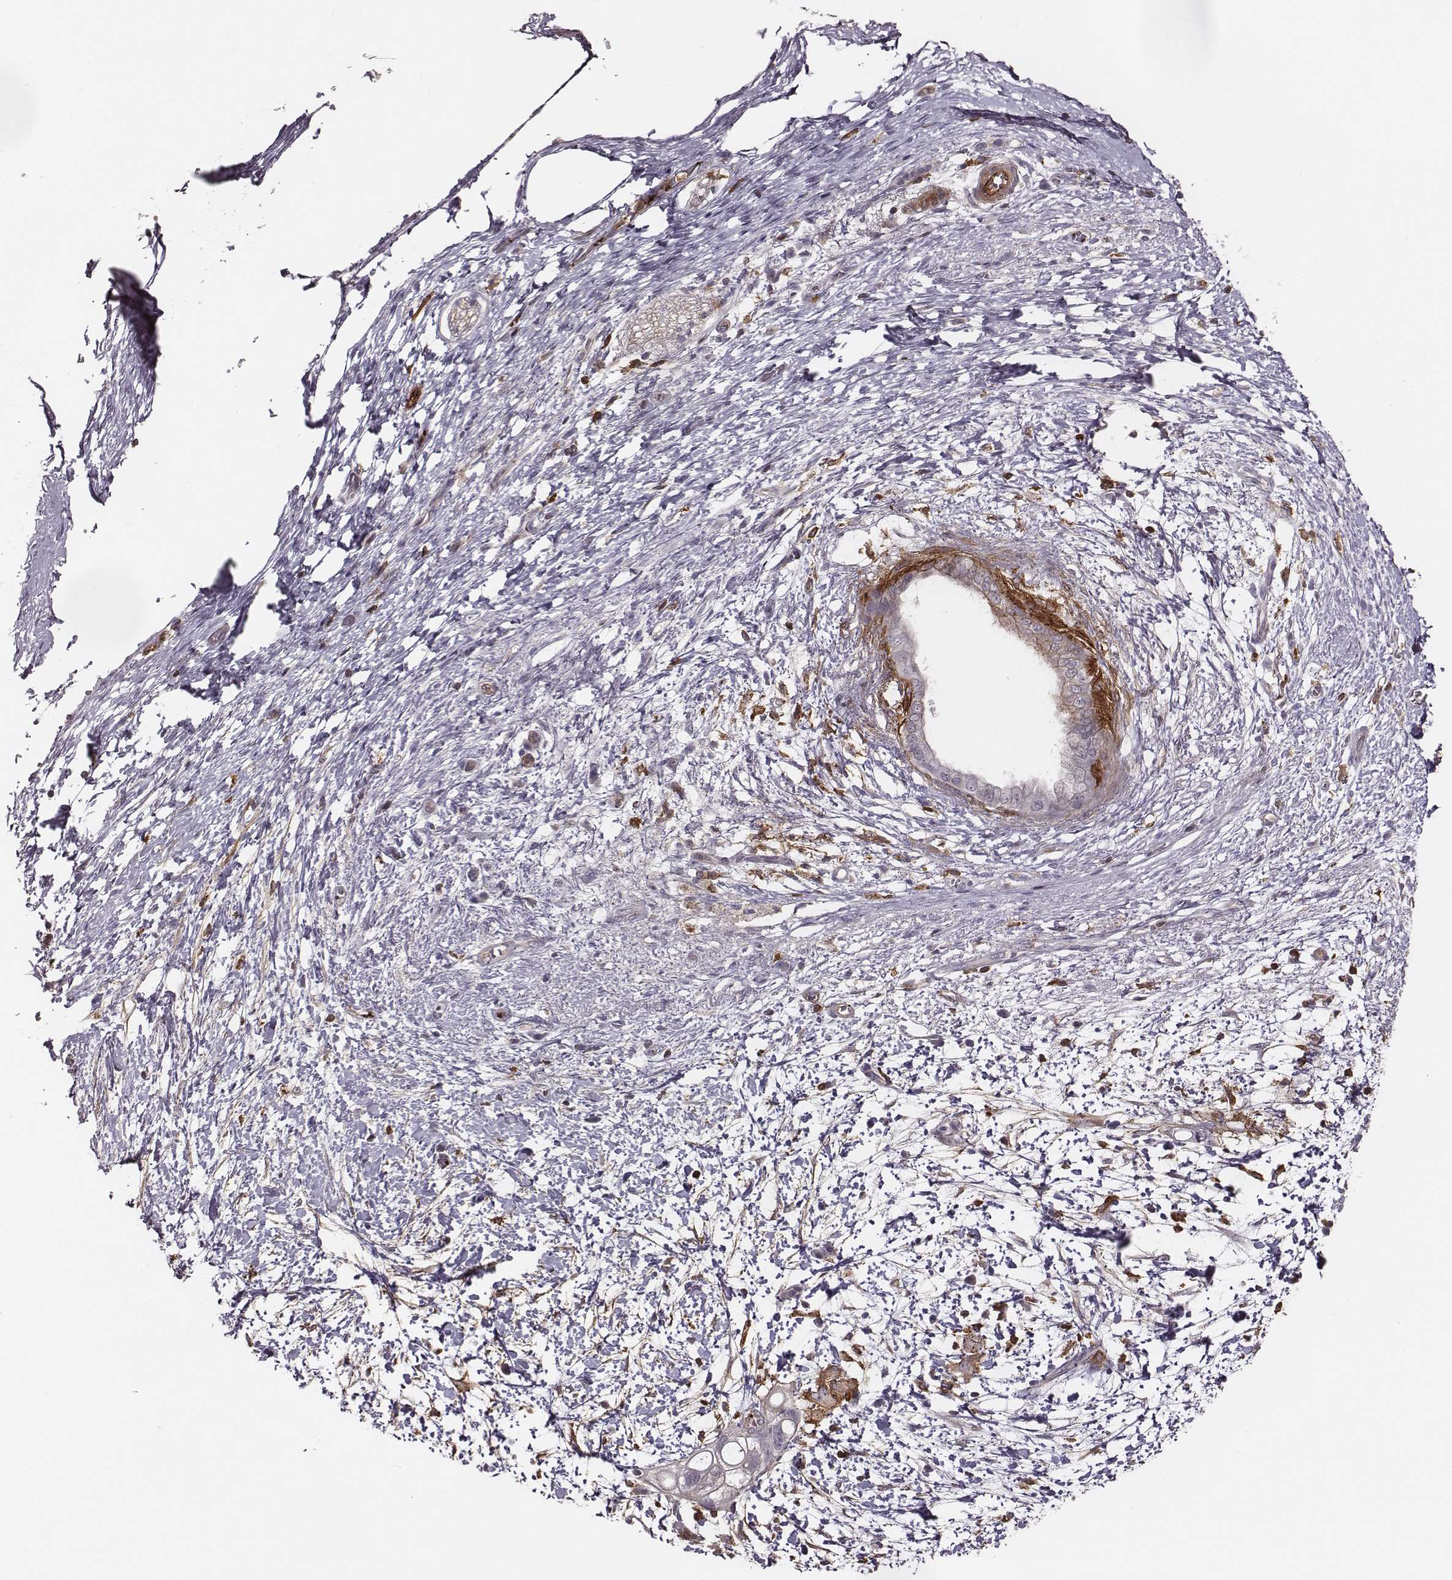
{"staining": {"intensity": "negative", "quantity": "none", "location": "none"}, "tissue": "pancreatic cancer", "cell_type": "Tumor cells", "image_type": "cancer", "snomed": [{"axis": "morphology", "description": "Adenocarcinoma, NOS"}, {"axis": "topography", "description": "Pancreas"}], "caption": "The immunohistochemistry (IHC) photomicrograph has no significant positivity in tumor cells of adenocarcinoma (pancreatic) tissue.", "gene": "ZYX", "patient": {"sex": "female", "age": 72}}